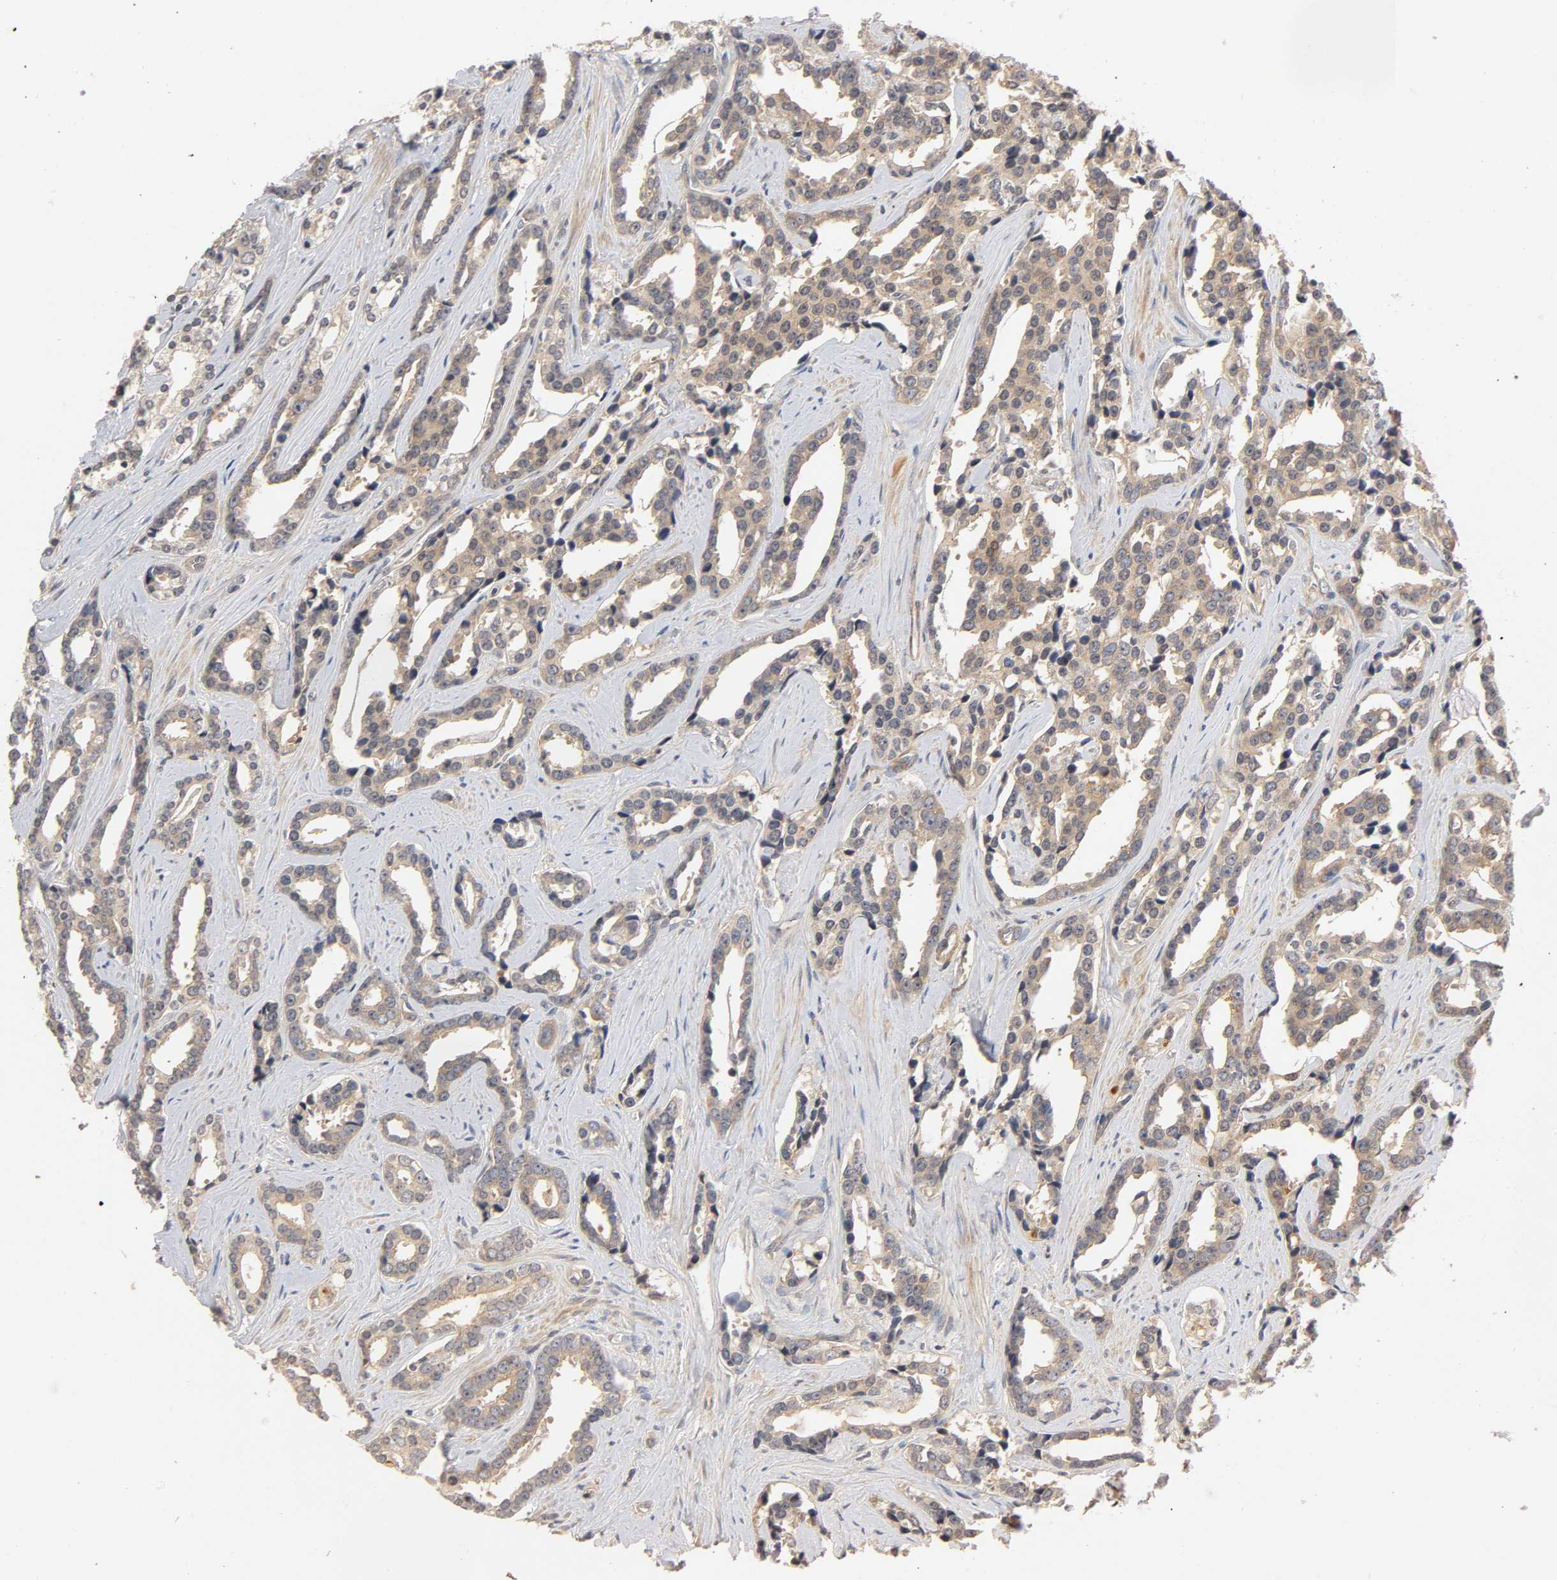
{"staining": {"intensity": "moderate", "quantity": ">75%", "location": "cytoplasmic/membranous"}, "tissue": "prostate cancer", "cell_type": "Tumor cells", "image_type": "cancer", "snomed": [{"axis": "morphology", "description": "Adenocarcinoma, High grade"}, {"axis": "topography", "description": "Prostate"}], "caption": "Immunohistochemistry (IHC) photomicrograph of adenocarcinoma (high-grade) (prostate) stained for a protein (brown), which shows medium levels of moderate cytoplasmic/membranous staining in approximately >75% of tumor cells.", "gene": "CPB2", "patient": {"sex": "male", "age": 67}}